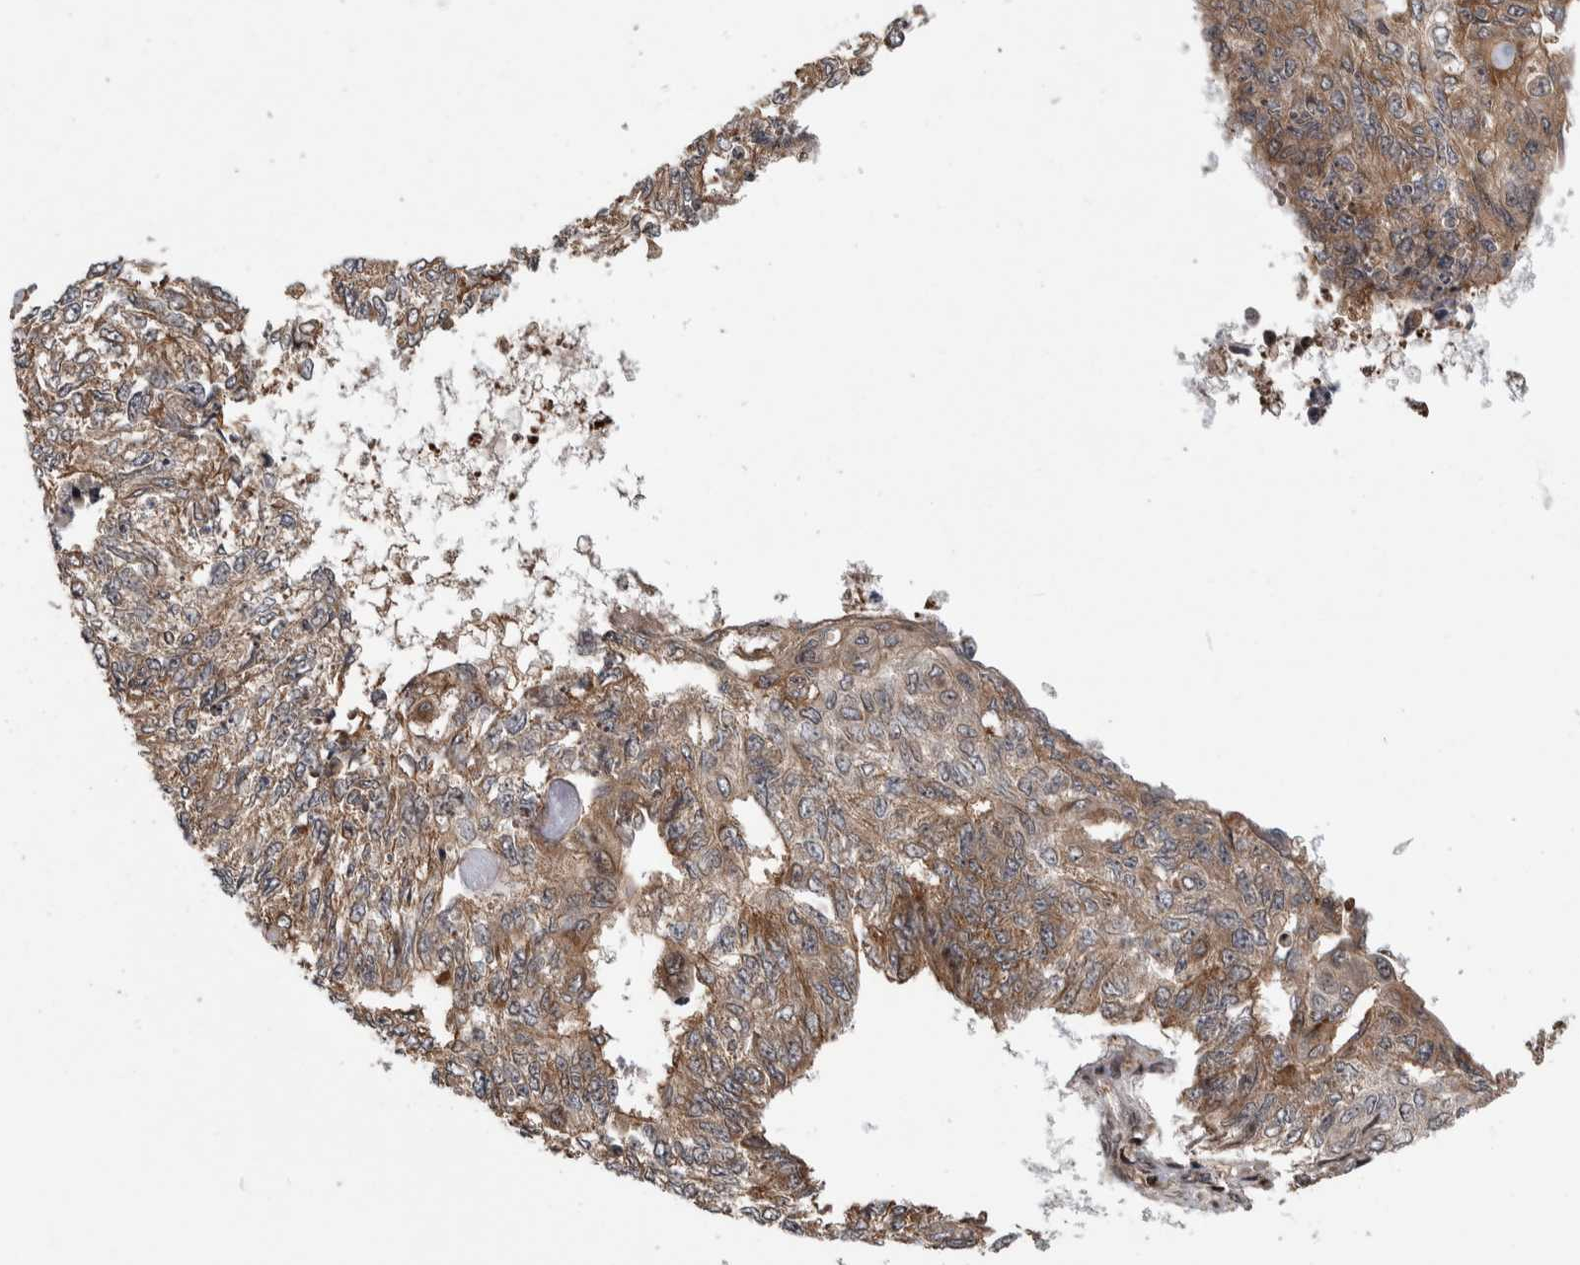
{"staining": {"intensity": "moderate", "quantity": ">75%", "location": "cytoplasmic/membranous"}, "tissue": "endometrial cancer", "cell_type": "Tumor cells", "image_type": "cancer", "snomed": [{"axis": "morphology", "description": "Adenocarcinoma, NOS"}, {"axis": "topography", "description": "Endometrium"}], "caption": "A histopathology image of human adenocarcinoma (endometrial) stained for a protein exhibits moderate cytoplasmic/membranous brown staining in tumor cells.", "gene": "ARFGEF1", "patient": {"sex": "female", "age": 32}}